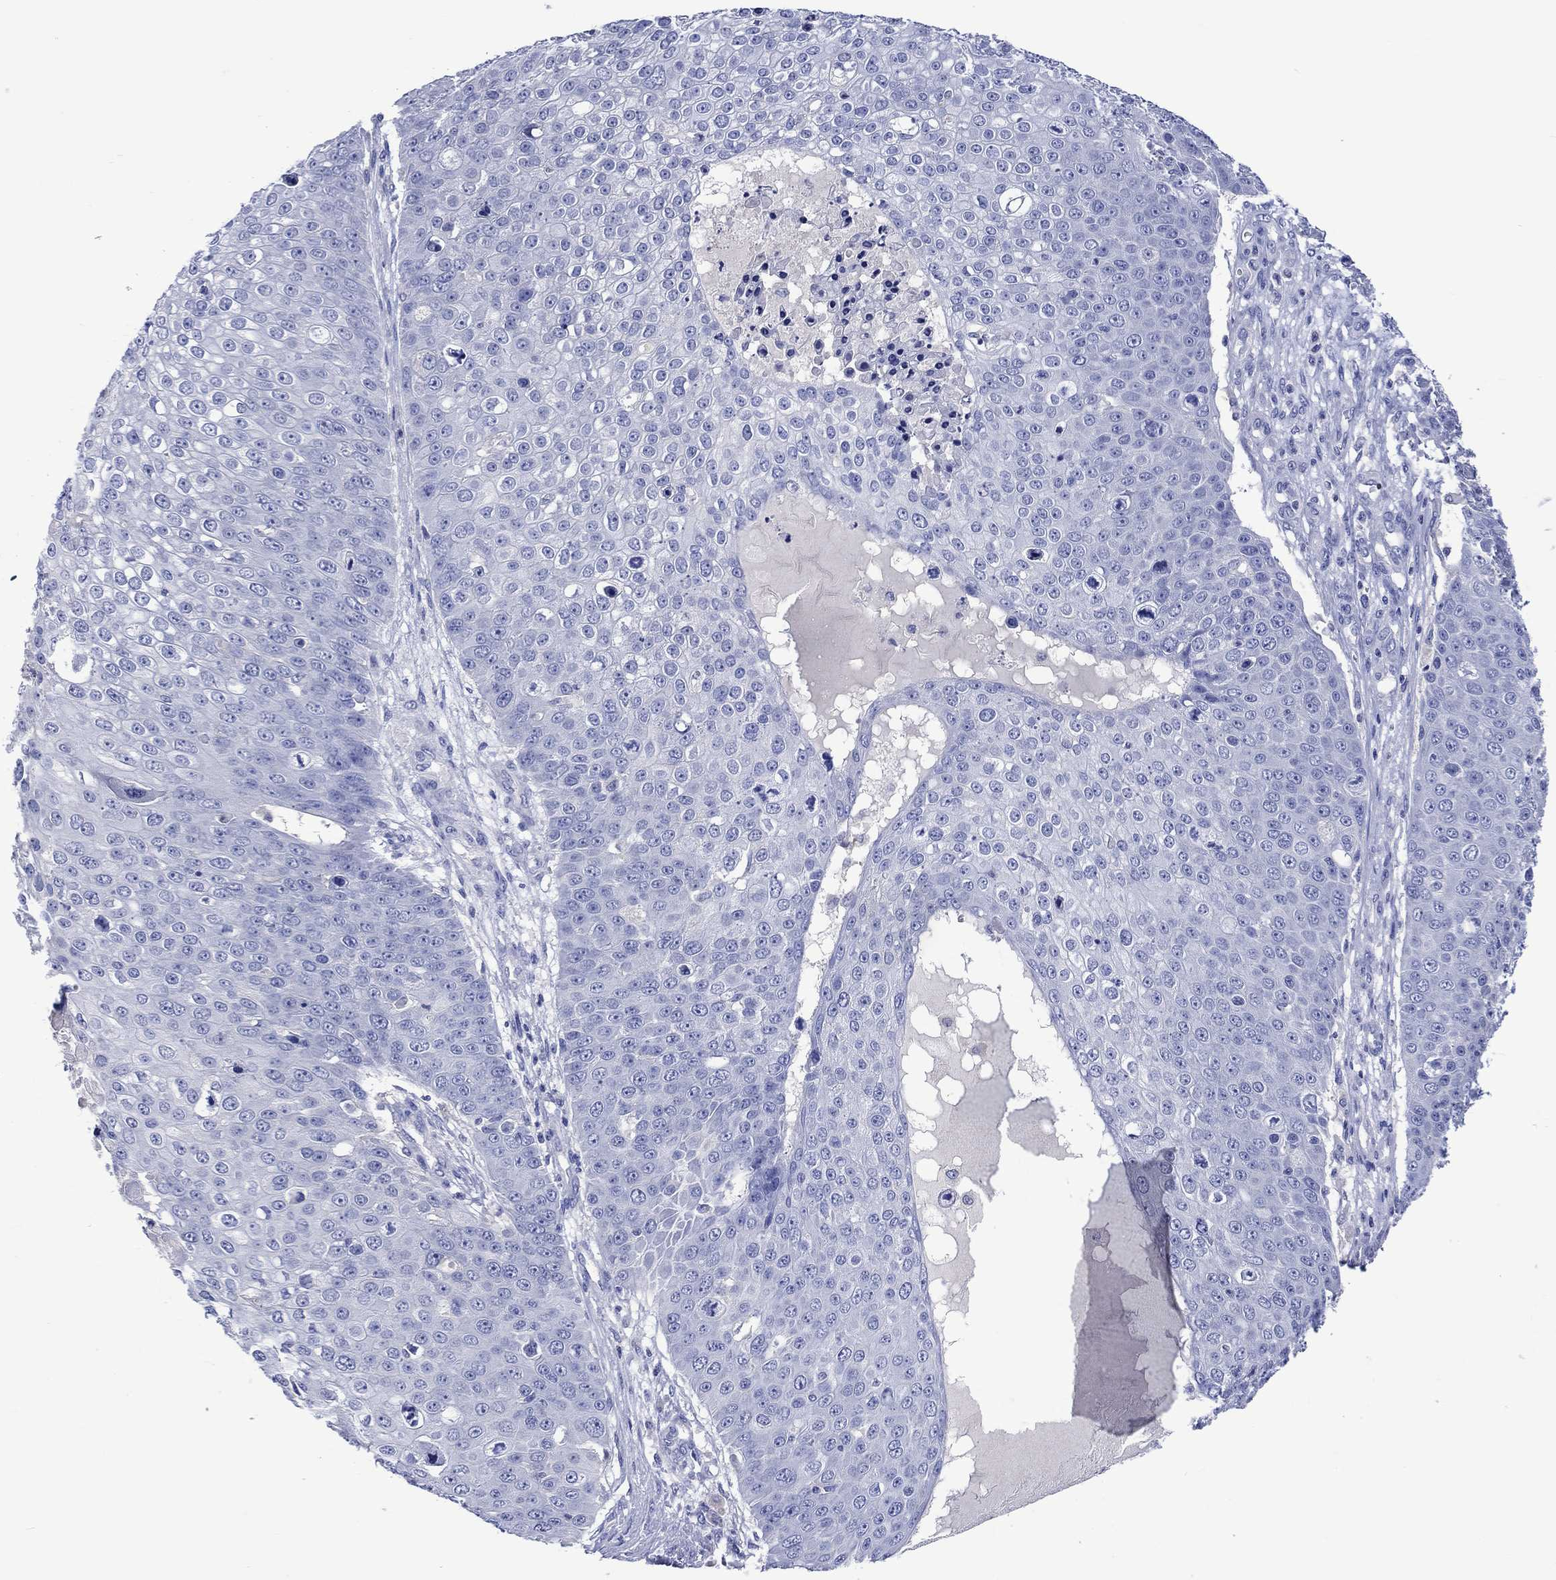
{"staining": {"intensity": "negative", "quantity": "none", "location": "none"}, "tissue": "skin cancer", "cell_type": "Tumor cells", "image_type": "cancer", "snomed": [{"axis": "morphology", "description": "Squamous cell carcinoma, NOS"}, {"axis": "topography", "description": "Skin"}], "caption": "There is no significant staining in tumor cells of skin squamous cell carcinoma. (DAB immunohistochemistry (IHC) with hematoxylin counter stain).", "gene": "TOMM20L", "patient": {"sex": "male", "age": 71}}